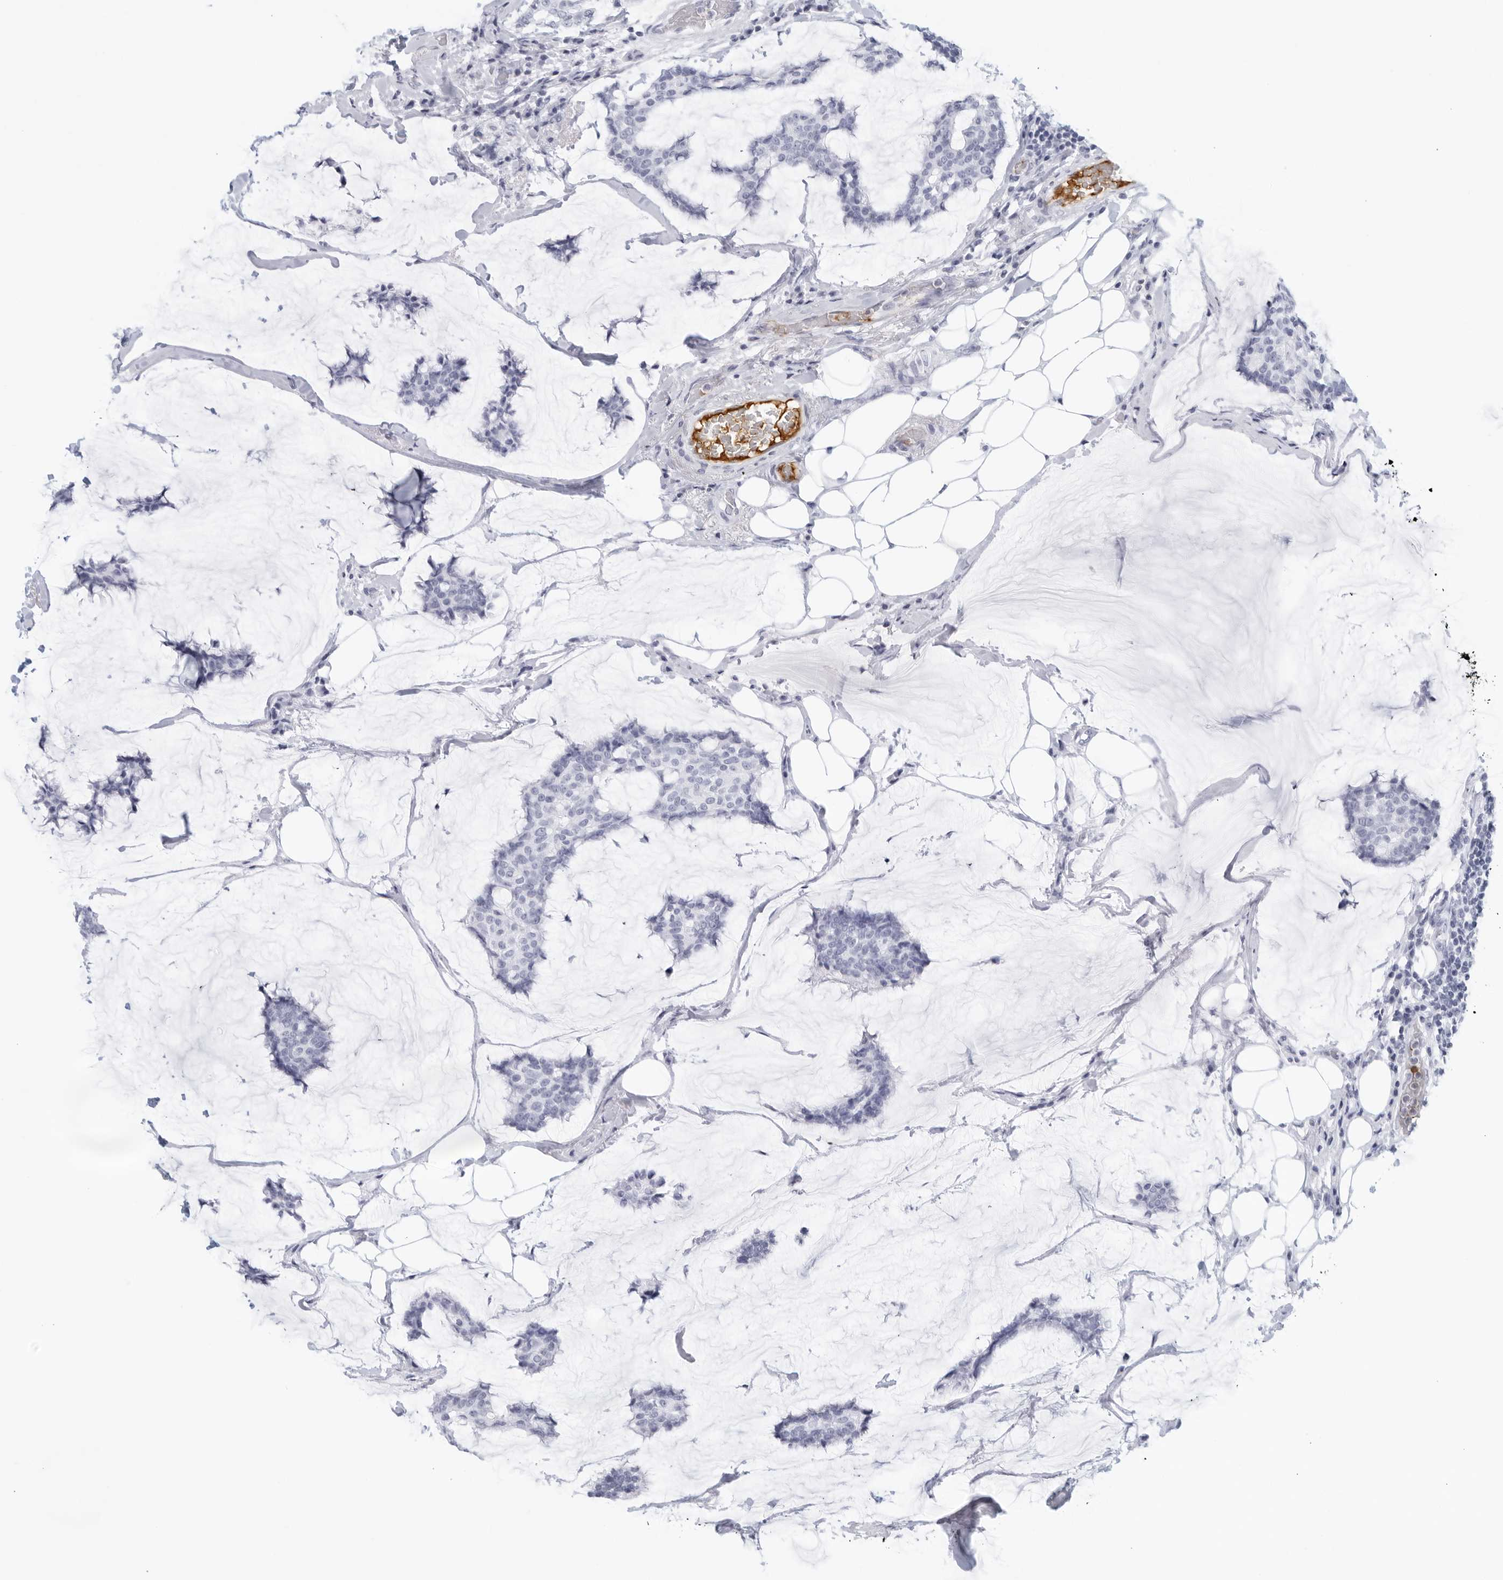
{"staining": {"intensity": "negative", "quantity": "none", "location": "none"}, "tissue": "breast cancer", "cell_type": "Tumor cells", "image_type": "cancer", "snomed": [{"axis": "morphology", "description": "Duct carcinoma"}, {"axis": "topography", "description": "Breast"}], "caption": "Tumor cells are negative for protein expression in human infiltrating ductal carcinoma (breast). (DAB (3,3'-diaminobenzidine) immunohistochemistry (IHC) visualized using brightfield microscopy, high magnification).", "gene": "FGG", "patient": {"sex": "female", "age": 93}}